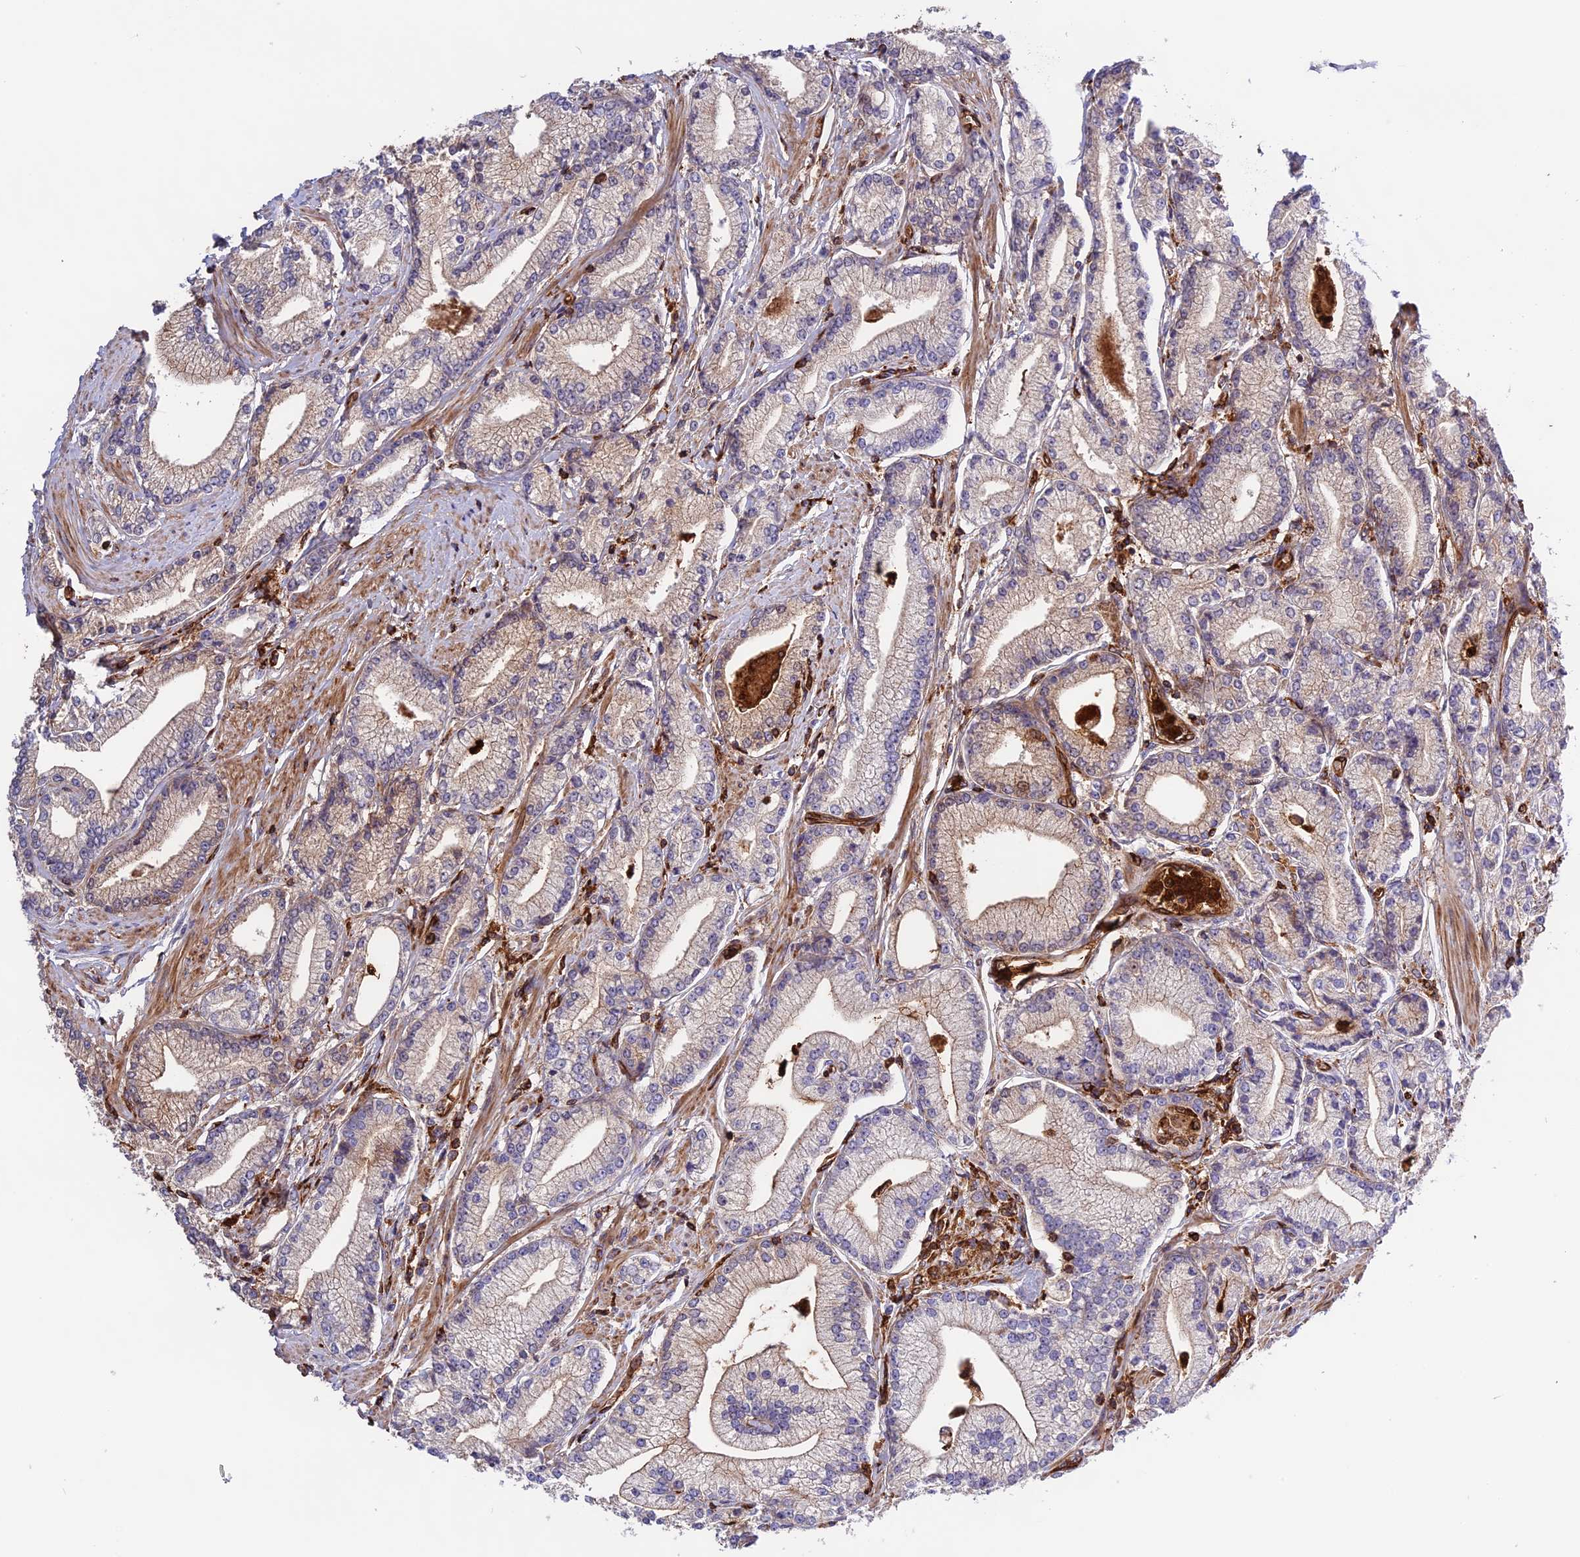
{"staining": {"intensity": "weak", "quantity": "<25%", "location": "cytoplasmic/membranous"}, "tissue": "prostate cancer", "cell_type": "Tumor cells", "image_type": "cancer", "snomed": [{"axis": "morphology", "description": "Adenocarcinoma, High grade"}, {"axis": "topography", "description": "Prostate"}], "caption": "Immunohistochemical staining of prostate cancer (adenocarcinoma (high-grade)) displays no significant expression in tumor cells.", "gene": "CD99L2", "patient": {"sex": "male", "age": 67}}